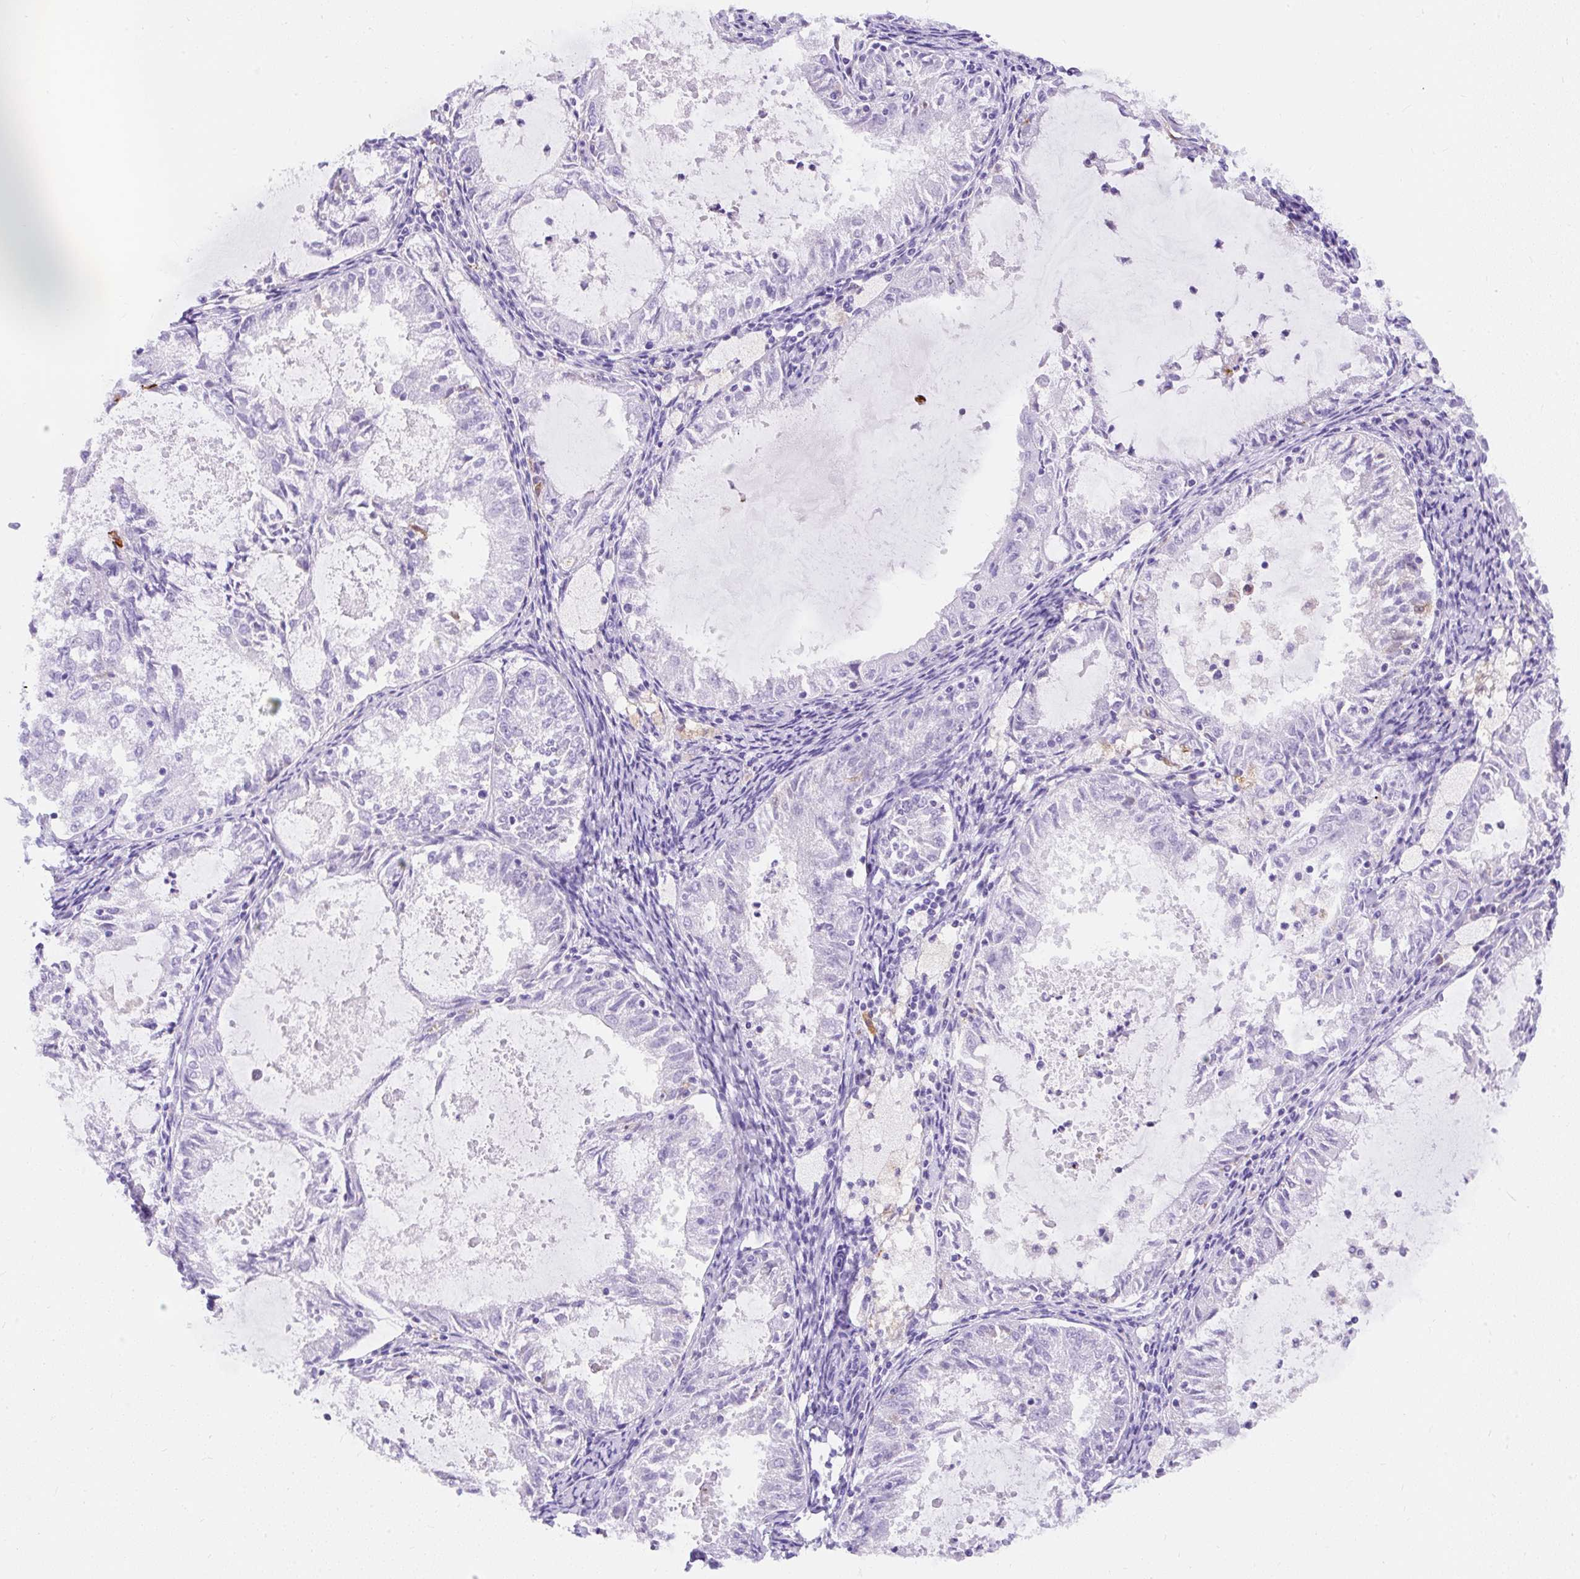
{"staining": {"intensity": "negative", "quantity": "none", "location": "none"}, "tissue": "endometrial cancer", "cell_type": "Tumor cells", "image_type": "cancer", "snomed": [{"axis": "morphology", "description": "Adenocarcinoma, NOS"}, {"axis": "topography", "description": "Endometrium"}], "caption": "Immunohistochemical staining of human endometrial cancer (adenocarcinoma) reveals no significant positivity in tumor cells. (DAB (3,3'-diaminobenzidine) immunohistochemistry with hematoxylin counter stain).", "gene": "APOC4-APOC2", "patient": {"sex": "female", "age": 57}}